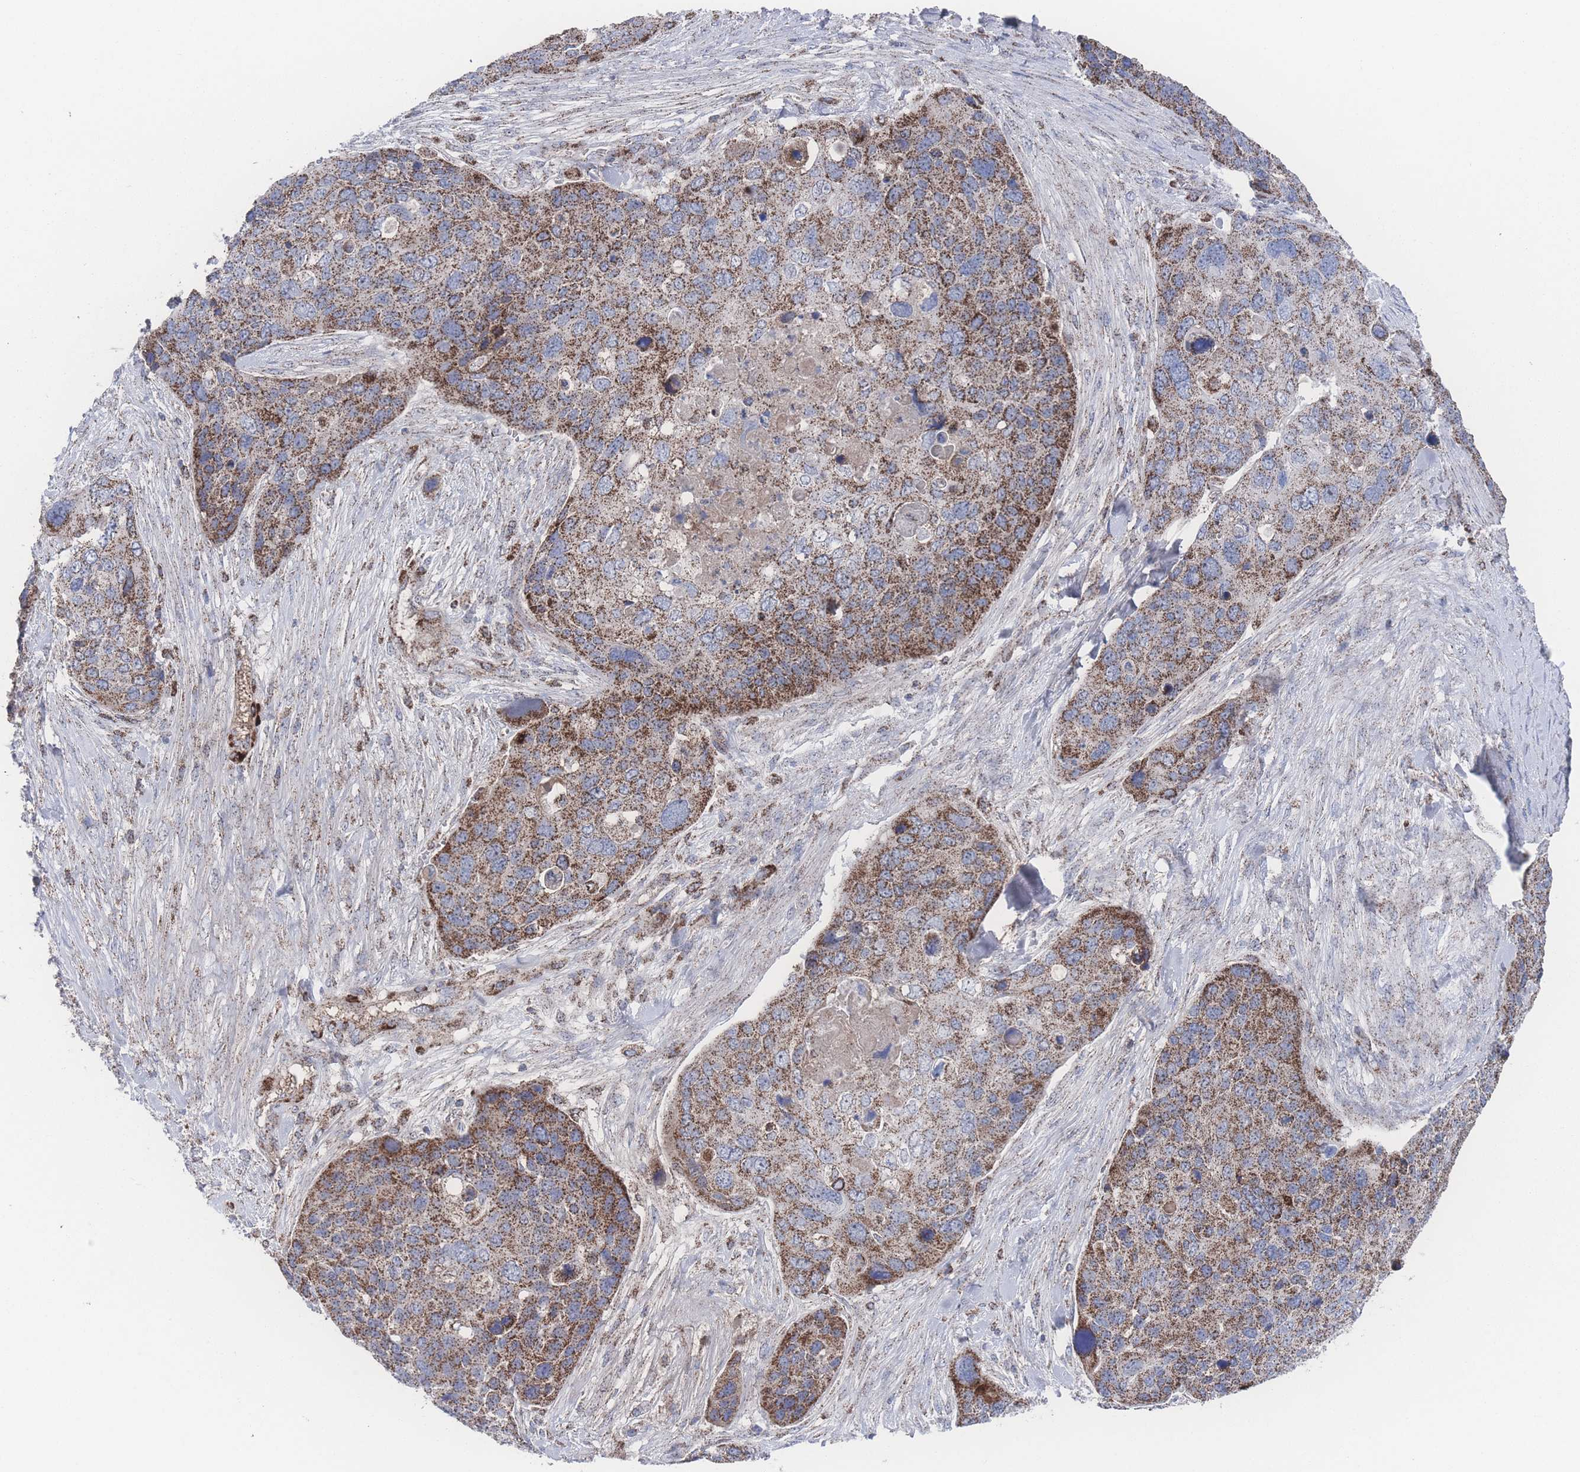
{"staining": {"intensity": "strong", "quantity": ">75%", "location": "cytoplasmic/membranous"}, "tissue": "skin cancer", "cell_type": "Tumor cells", "image_type": "cancer", "snomed": [{"axis": "morphology", "description": "Basal cell carcinoma"}, {"axis": "topography", "description": "Skin"}], "caption": "Immunohistochemical staining of skin basal cell carcinoma reveals high levels of strong cytoplasmic/membranous protein positivity in about >75% of tumor cells.", "gene": "PEX14", "patient": {"sex": "female", "age": 74}}